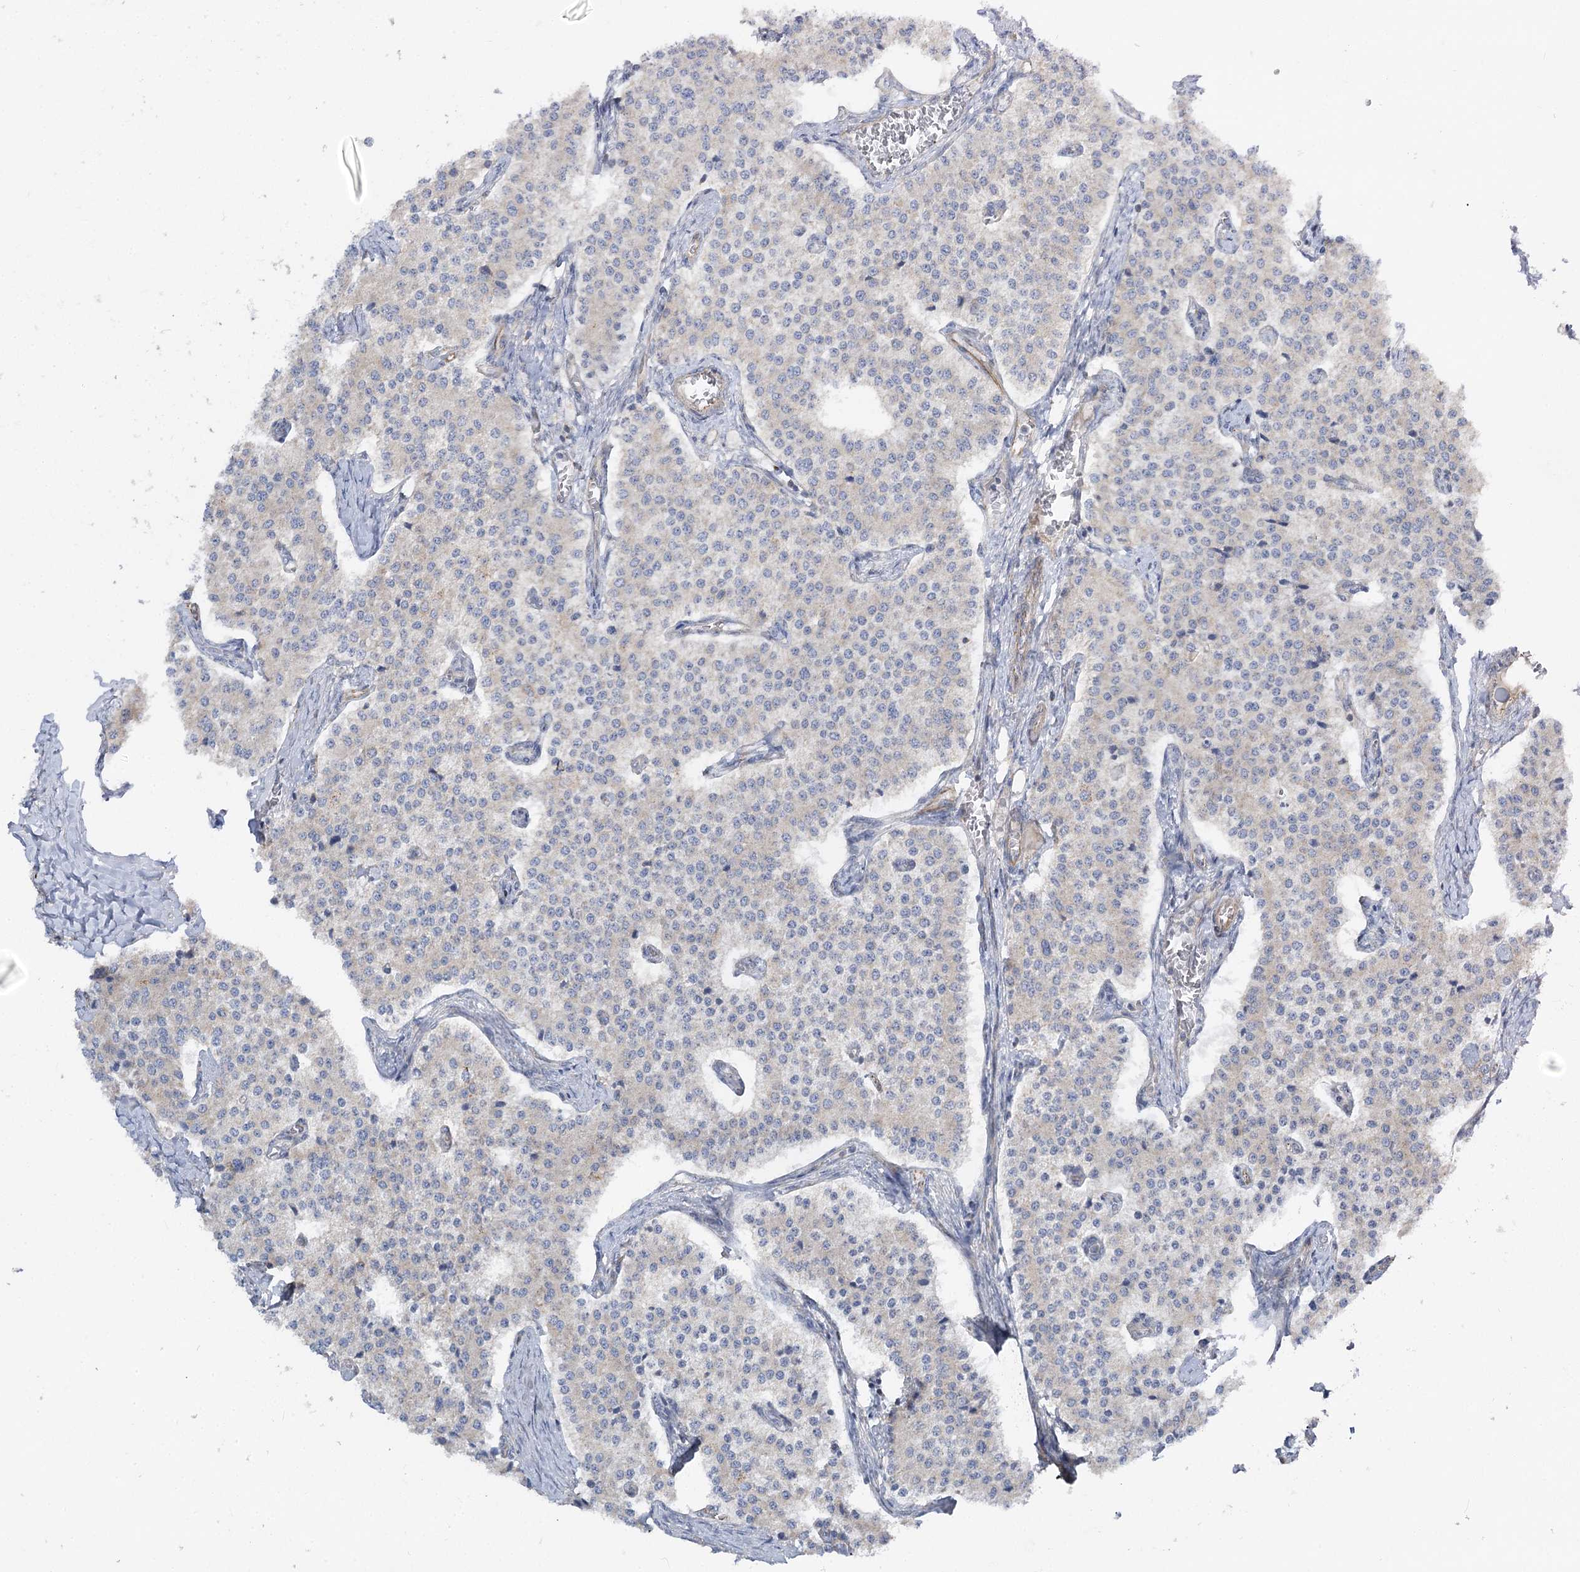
{"staining": {"intensity": "negative", "quantity": "none", "location": "none"}, "tissue": "carcinoid", "cell_type": "Tumor cells", "image_type": "cancer", "snomed": [{"axis": "morphology", "description": "Carcinoid, malignant, NOS"}, {"axis": "topography", "description": "Colon"}], "caption": "Tumor cells are negative for protein expression in human malignant carcinoid. The staining is performed using DAB (3,3'-diaminobenzidine) brown chromogen with nuclei counter-stained in using hematoxylin.", "gene": "KIAA0825", "patient": {"sex": "female", "age": 52}}